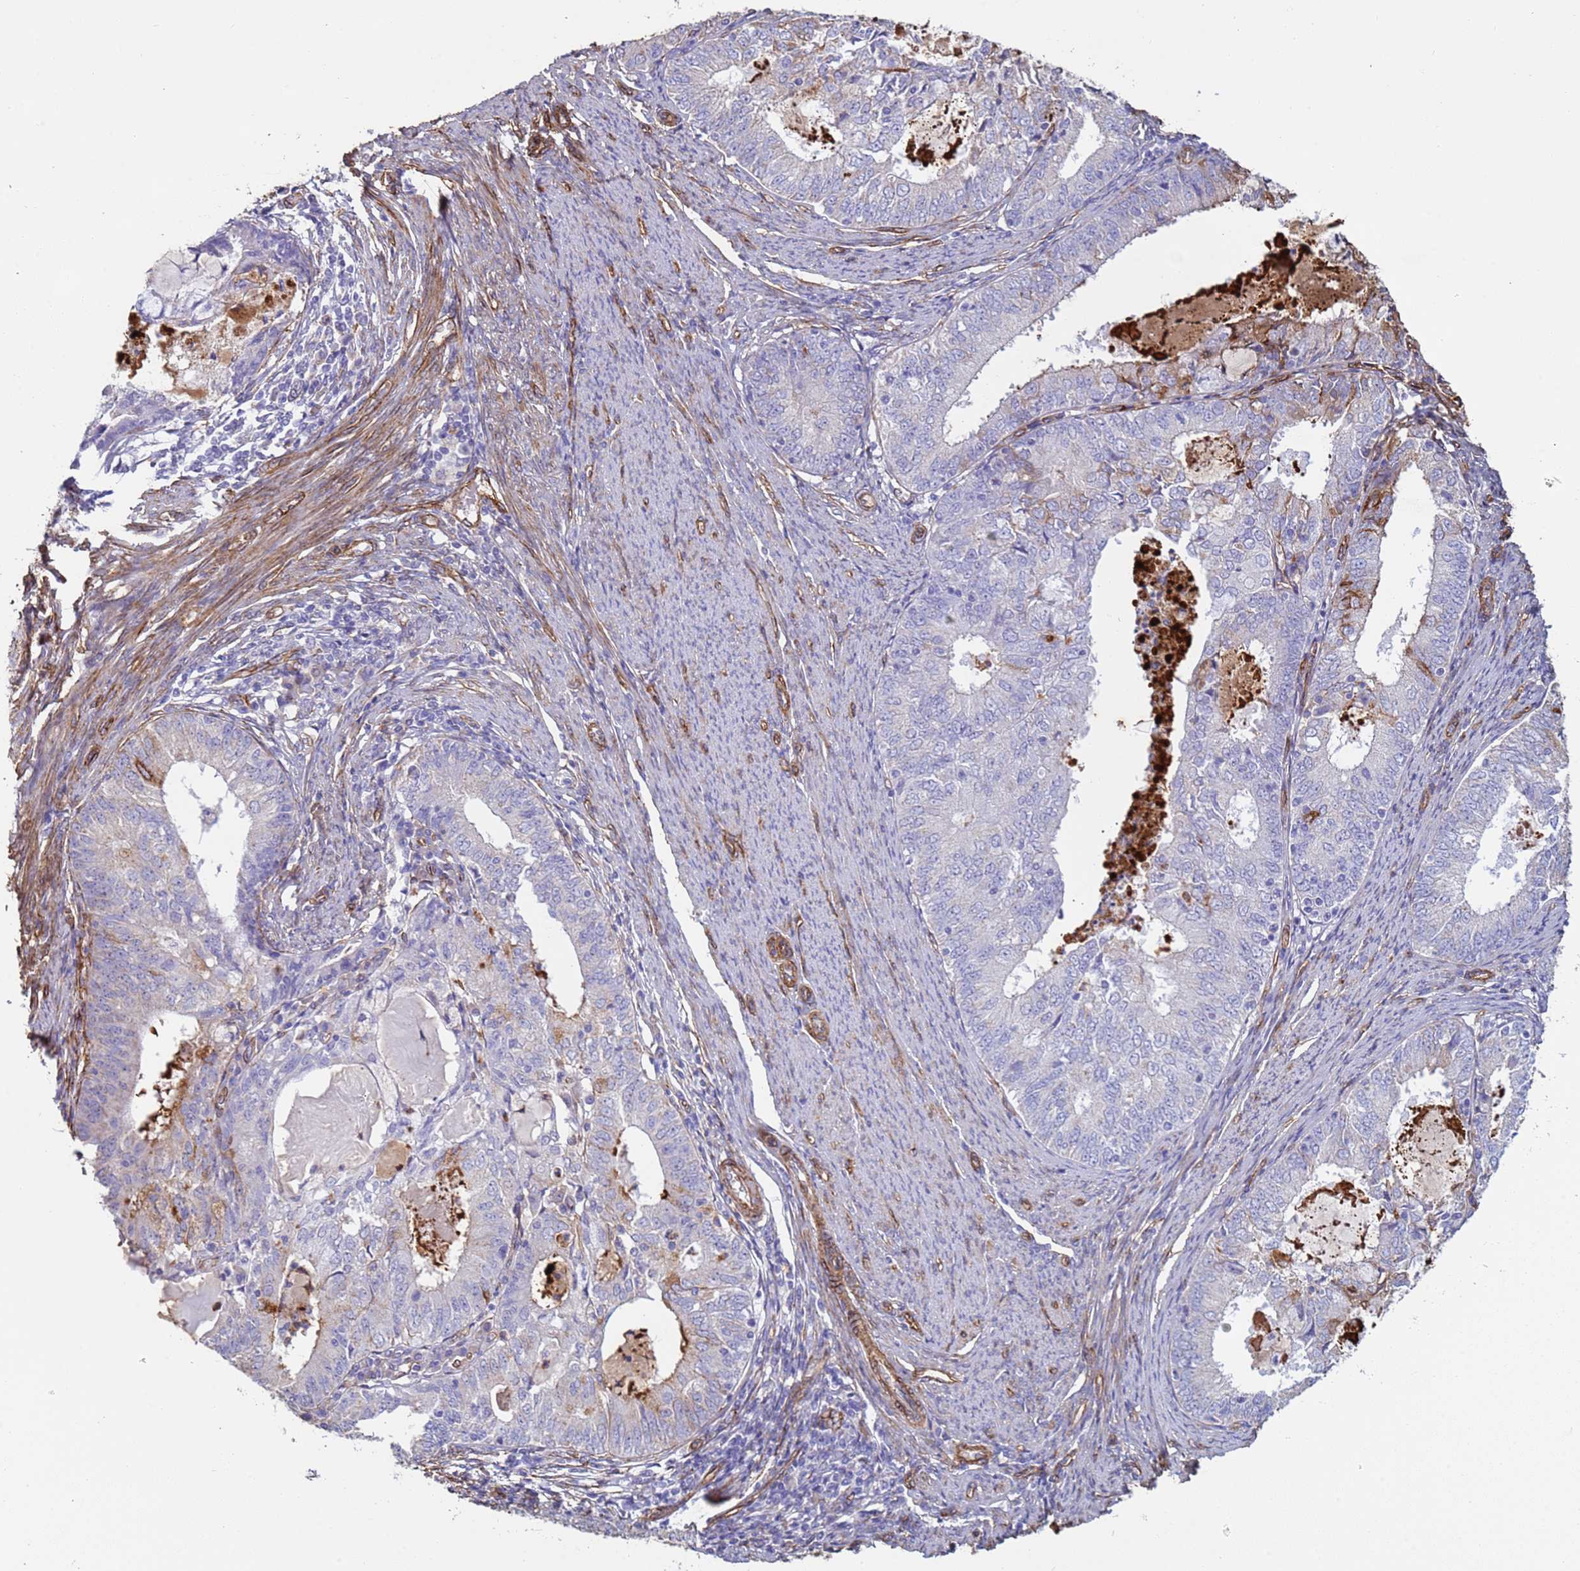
{"staining": {"intensity": "moderate", "quantity": "<25%", "location": "cytoplasmic/membranous"}, "tissue": "endometrial cancer", "cell_type": "Tumor cells", "image_type": "cancer", "snomed": [{"axis": "morphology", "description": "Adenocarcinoma, NOS"}, {"axis": "topography", "description": "Endometrium"}], "caption": "A low amount of moderate cytoplasmic/membranous expression is seen in approximately <25% of tumor cells in endometrial cancer (adenocarcinoma) tissue.", "gene": "GASK1A", "patient": {"sex": "female", "age": 57}}